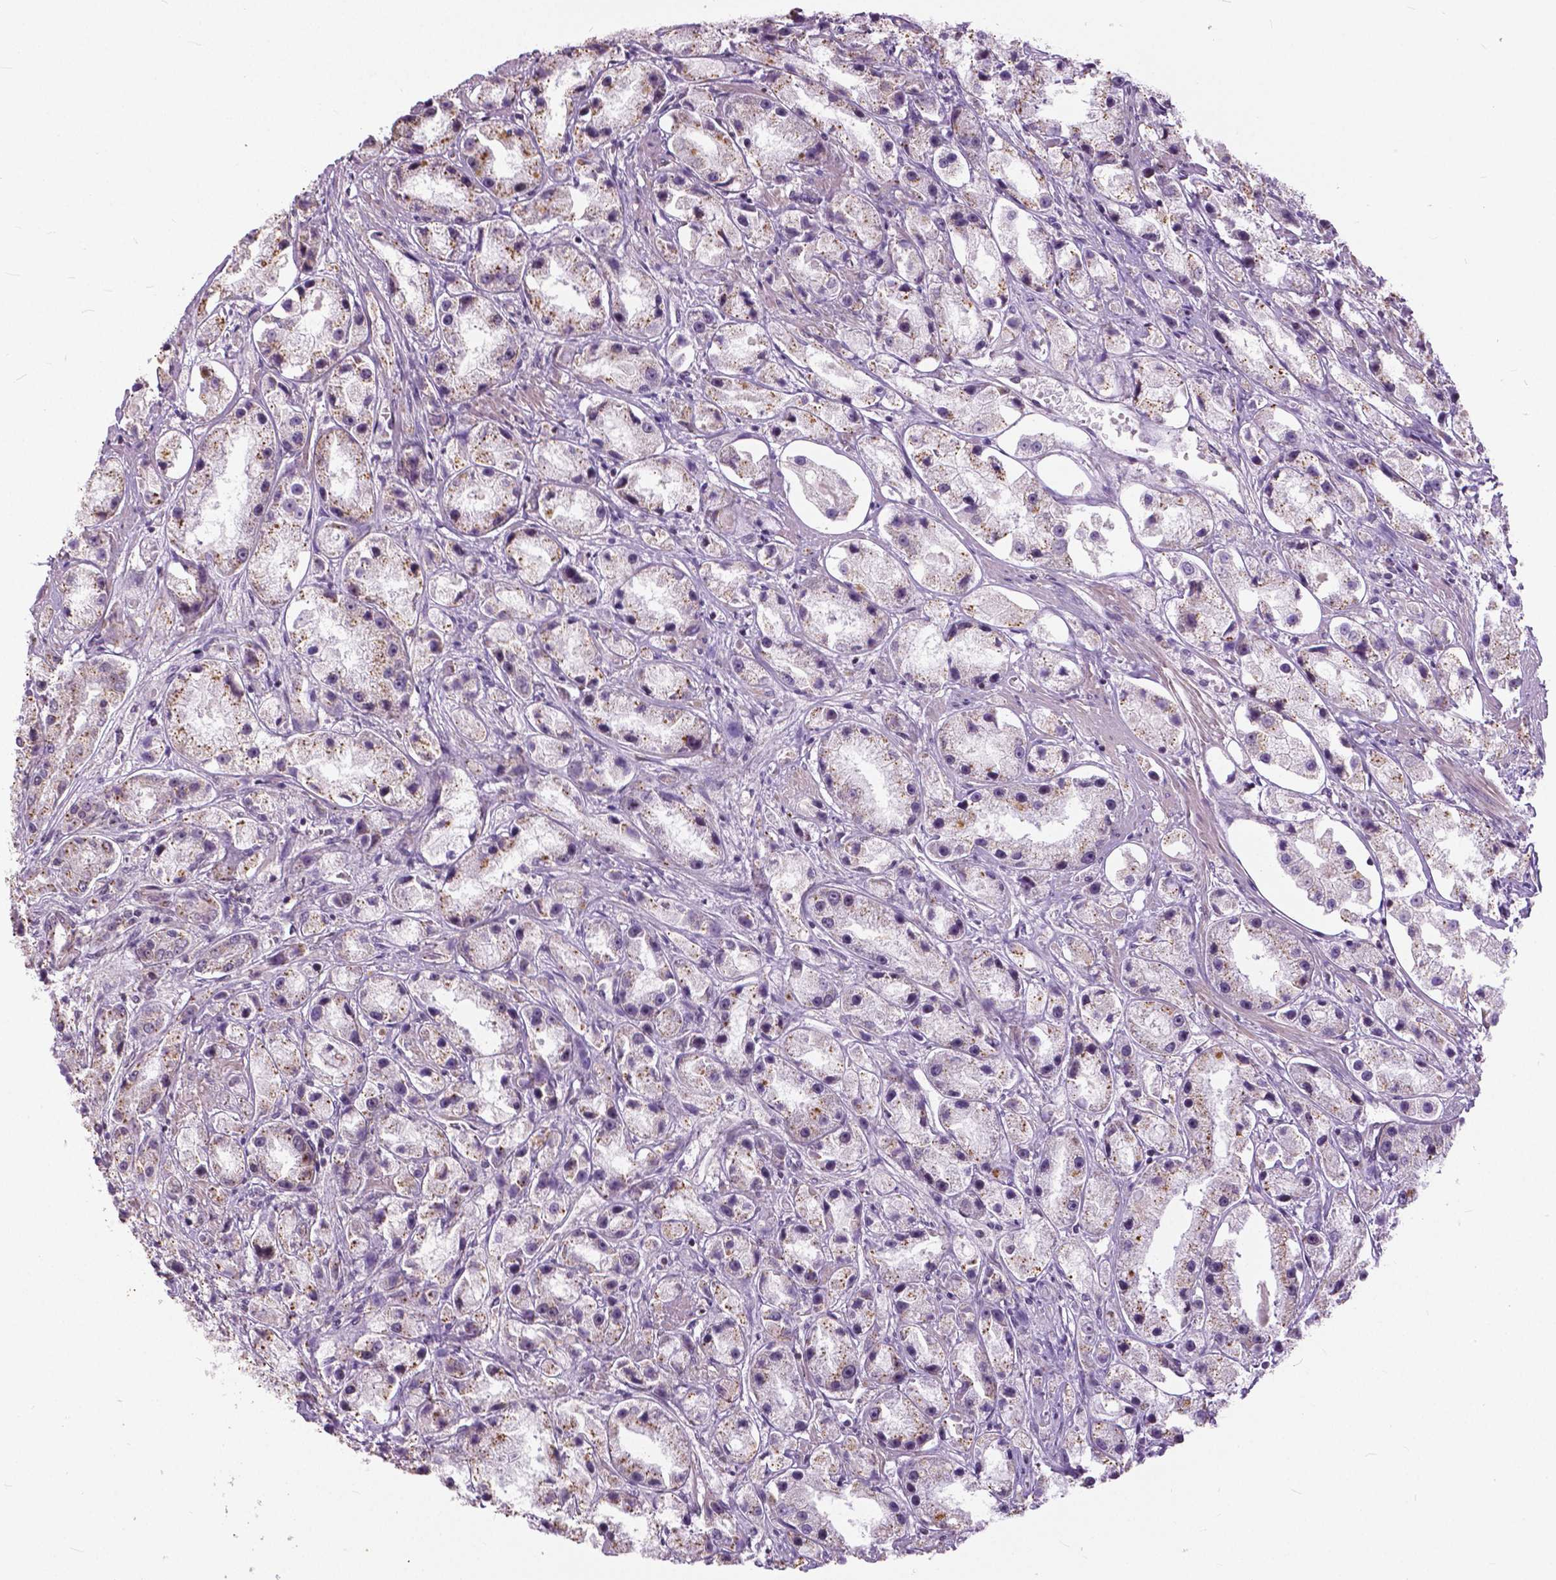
{"staining": {"intensity": "weak", "quantity": "25%-75%", "location": "cytoplasmic/membranous"}, "tissue": "prostate cancer", "cell_type": "Tumor cells", "image_type": "cancer", "snomed": [{"axis": "morphology", "description": "Adenocarcinoma, High grade"}, {"axis": "topography", "description": "Prostate"}], "caption": "IHC (DAB) staining of human adenocarcinoma (high-grade) (prostate) exhibits weak cytoplasmic/membranous protein expression in about 25%-75% of tumor cells.", "gene": "ANXA13", "patient": {"sex": "male", "age": 67}}